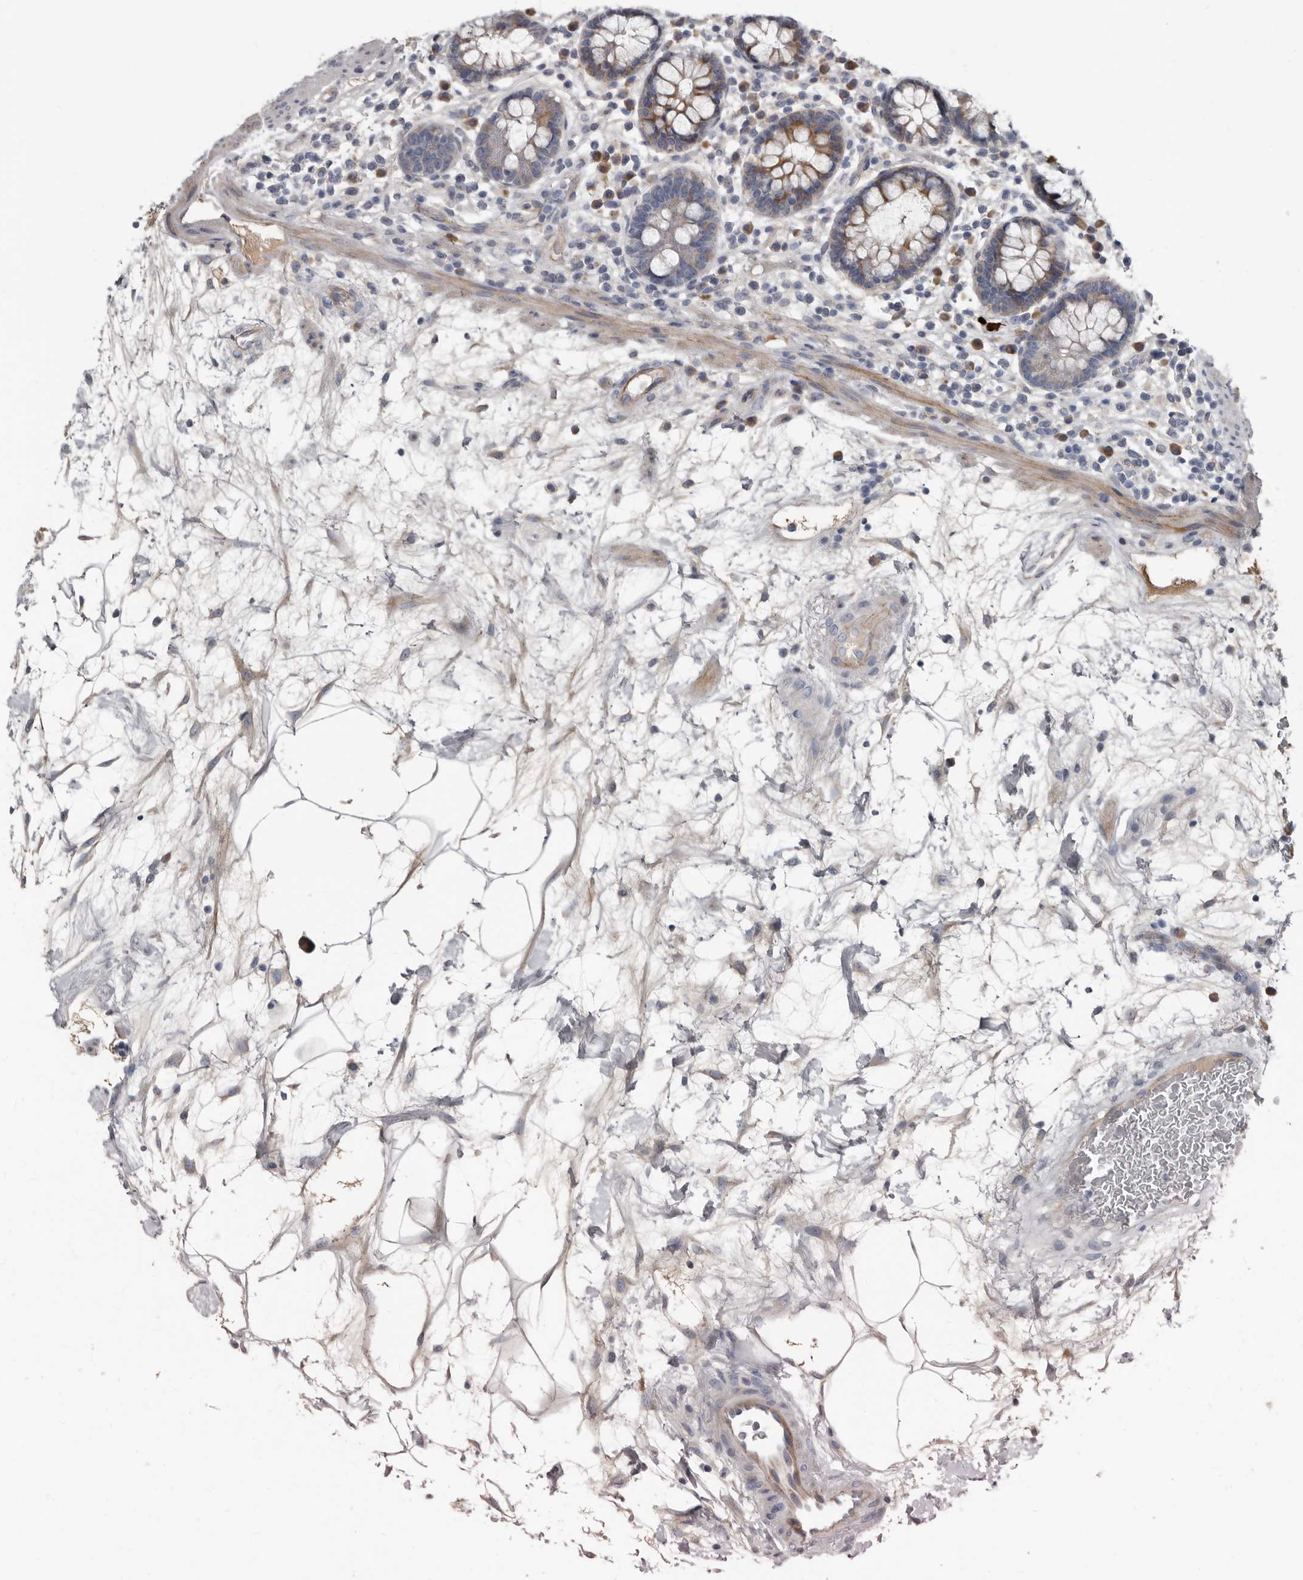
{"staining": {"intensity": "moderate", "quantity": ">75%", "location": "cytoplasmic/membranous"}, "tissue": "colon", "cell_type": "Endothelial cells", "image_type": "normal", "snomed": [{"axis": "morphology", "description": "Normal tissue, NOS"}, {"axis": "topography", "description": "Colon"}], "caption": "Moderate cytoplasmic/membranous protein positivity is appreciated in about >75% of endothelial cells in colon.", "gene": "ZNF114", "patient": {"sex": "female", "age": 79}}